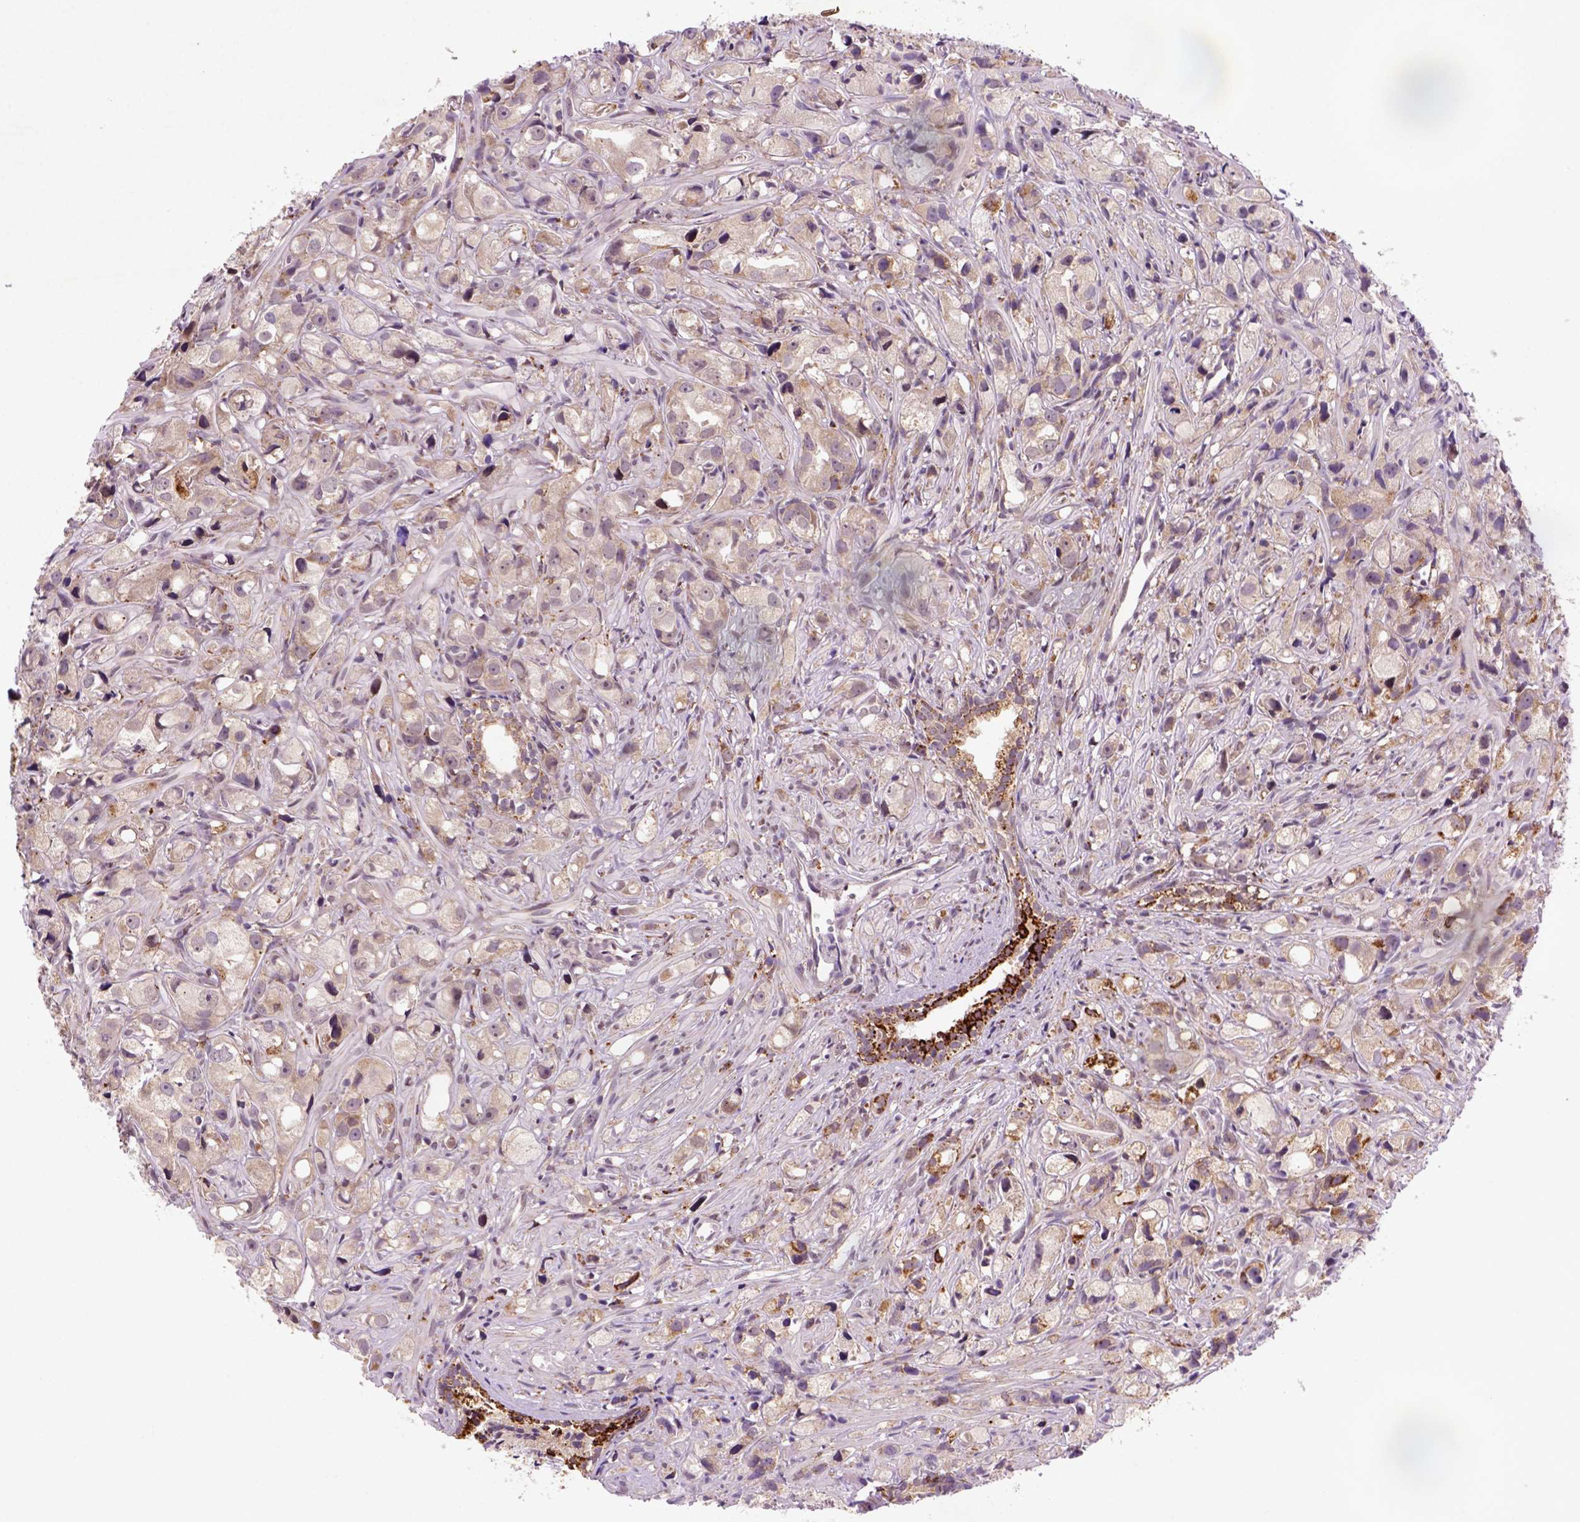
{"staining": {"intensity": "moderate", "quantity": "<25%", "location": "cytoplasmic/membranous"}, "tissue": "prostate cancer", "cell_type": "Tumor cells", "image_type": "cancer", "snomed": [{"axis": "morphology", "description": "Adenocarcinoma, High grade"}, {"axis": "topography", "description": "Prostate"}], "caption": "Immunohistochemical staining of human prostate cancer (adenocarcinoma (high-grade)) shows moderate cytoplasmic/membranous protein positivity in approximately <25% of tumor cells.", "gene": "FZD7", "patient": {"sex": "male", "age": 75}}